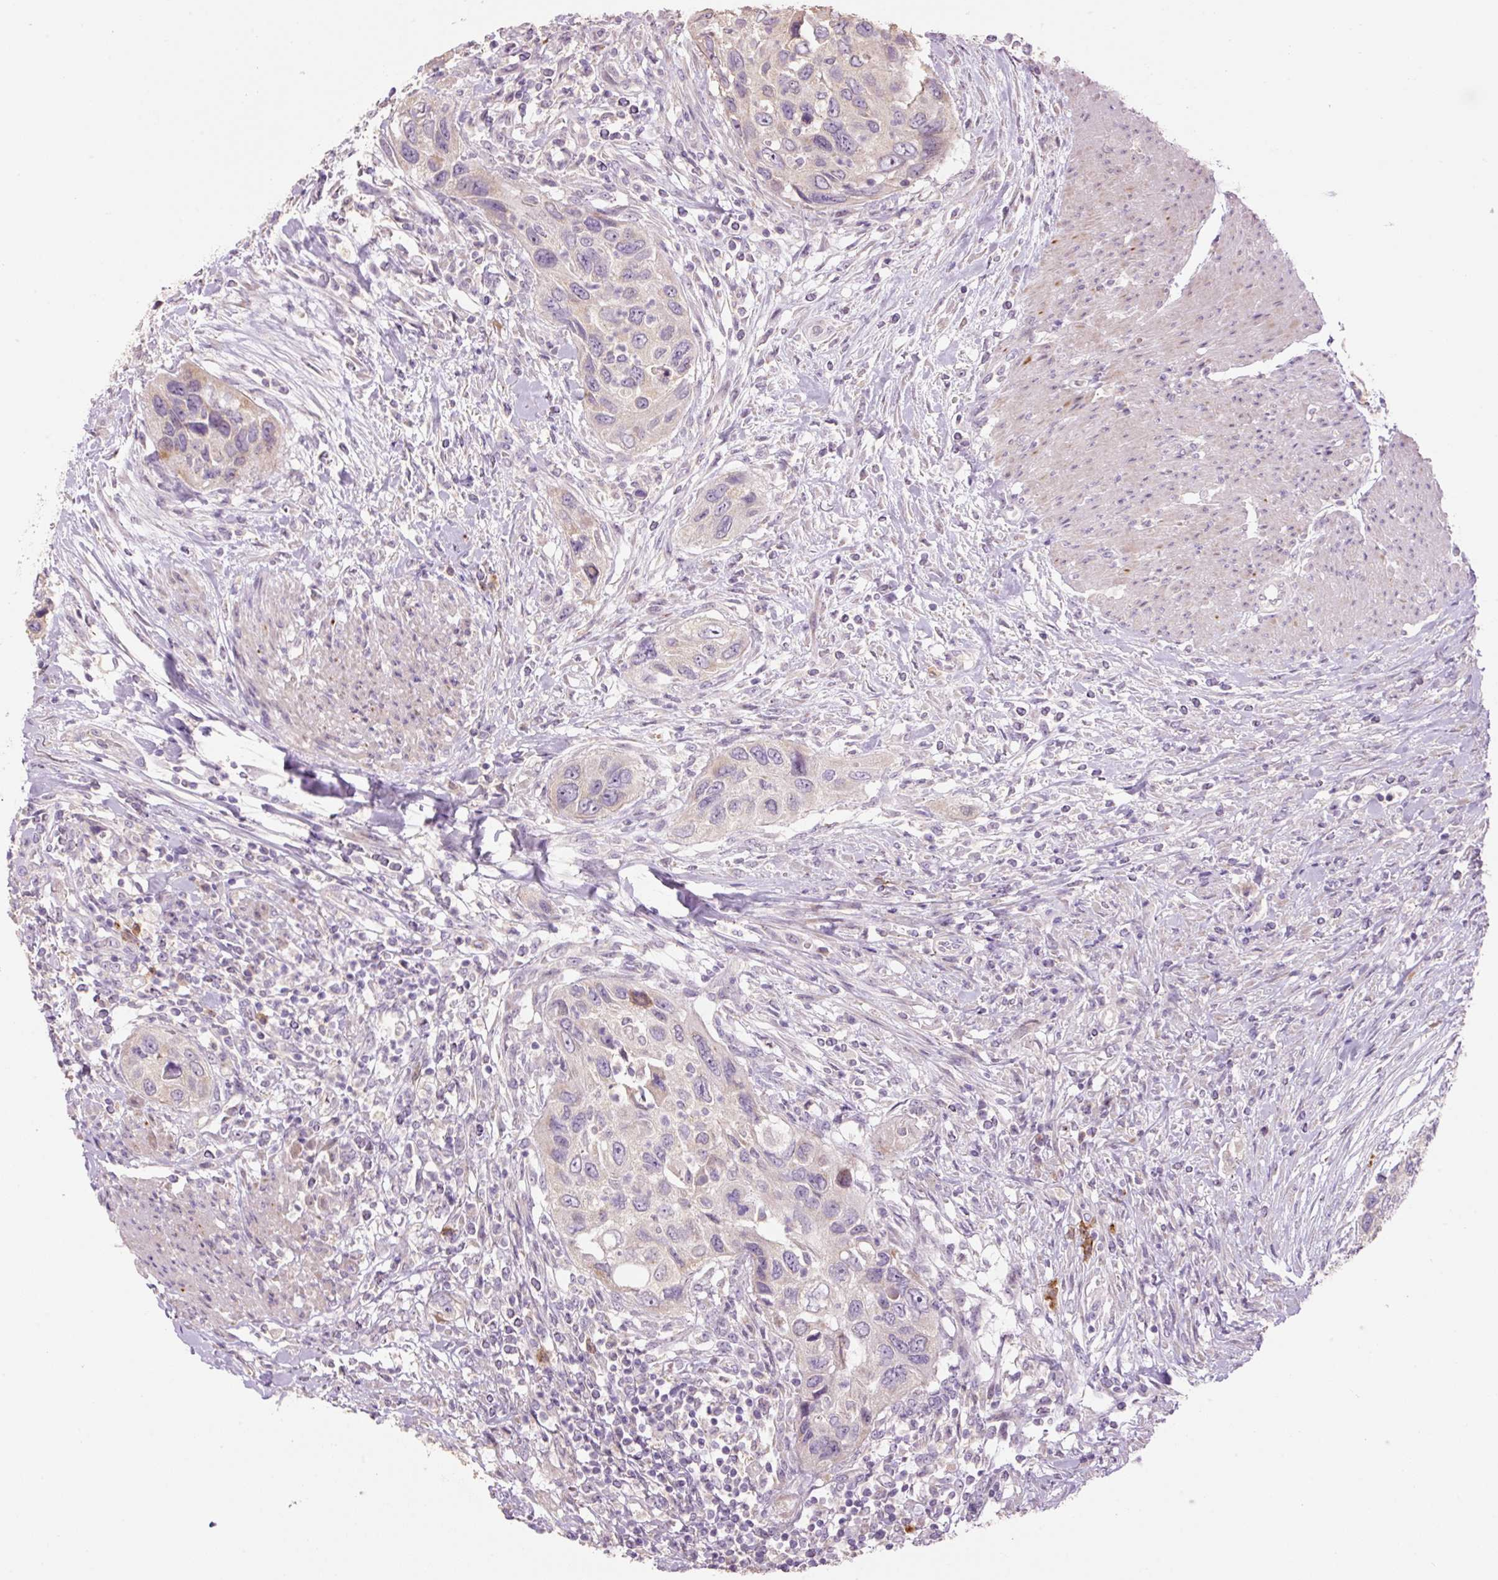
{"staining": {"intensity": "negative", "quantity": "none", "location": "none"}, "tissue": "urothelial cancer", "cell_type": "Tumor cells", "image_type": "cancer", "snomed": [{"axis": "morphology", "description": "Urothelial carcinoma, High grade"}, {"axis": "topography", "description": "Urinary bladder"}], "caption": "High power microscopy histopathology image of an IHC photomicrograph of high-grade urothelial carcinoma, revealing no significant staining in tumor cells.", "gene": "HAX1", "patient": {"sex": "female", "age": 60}}